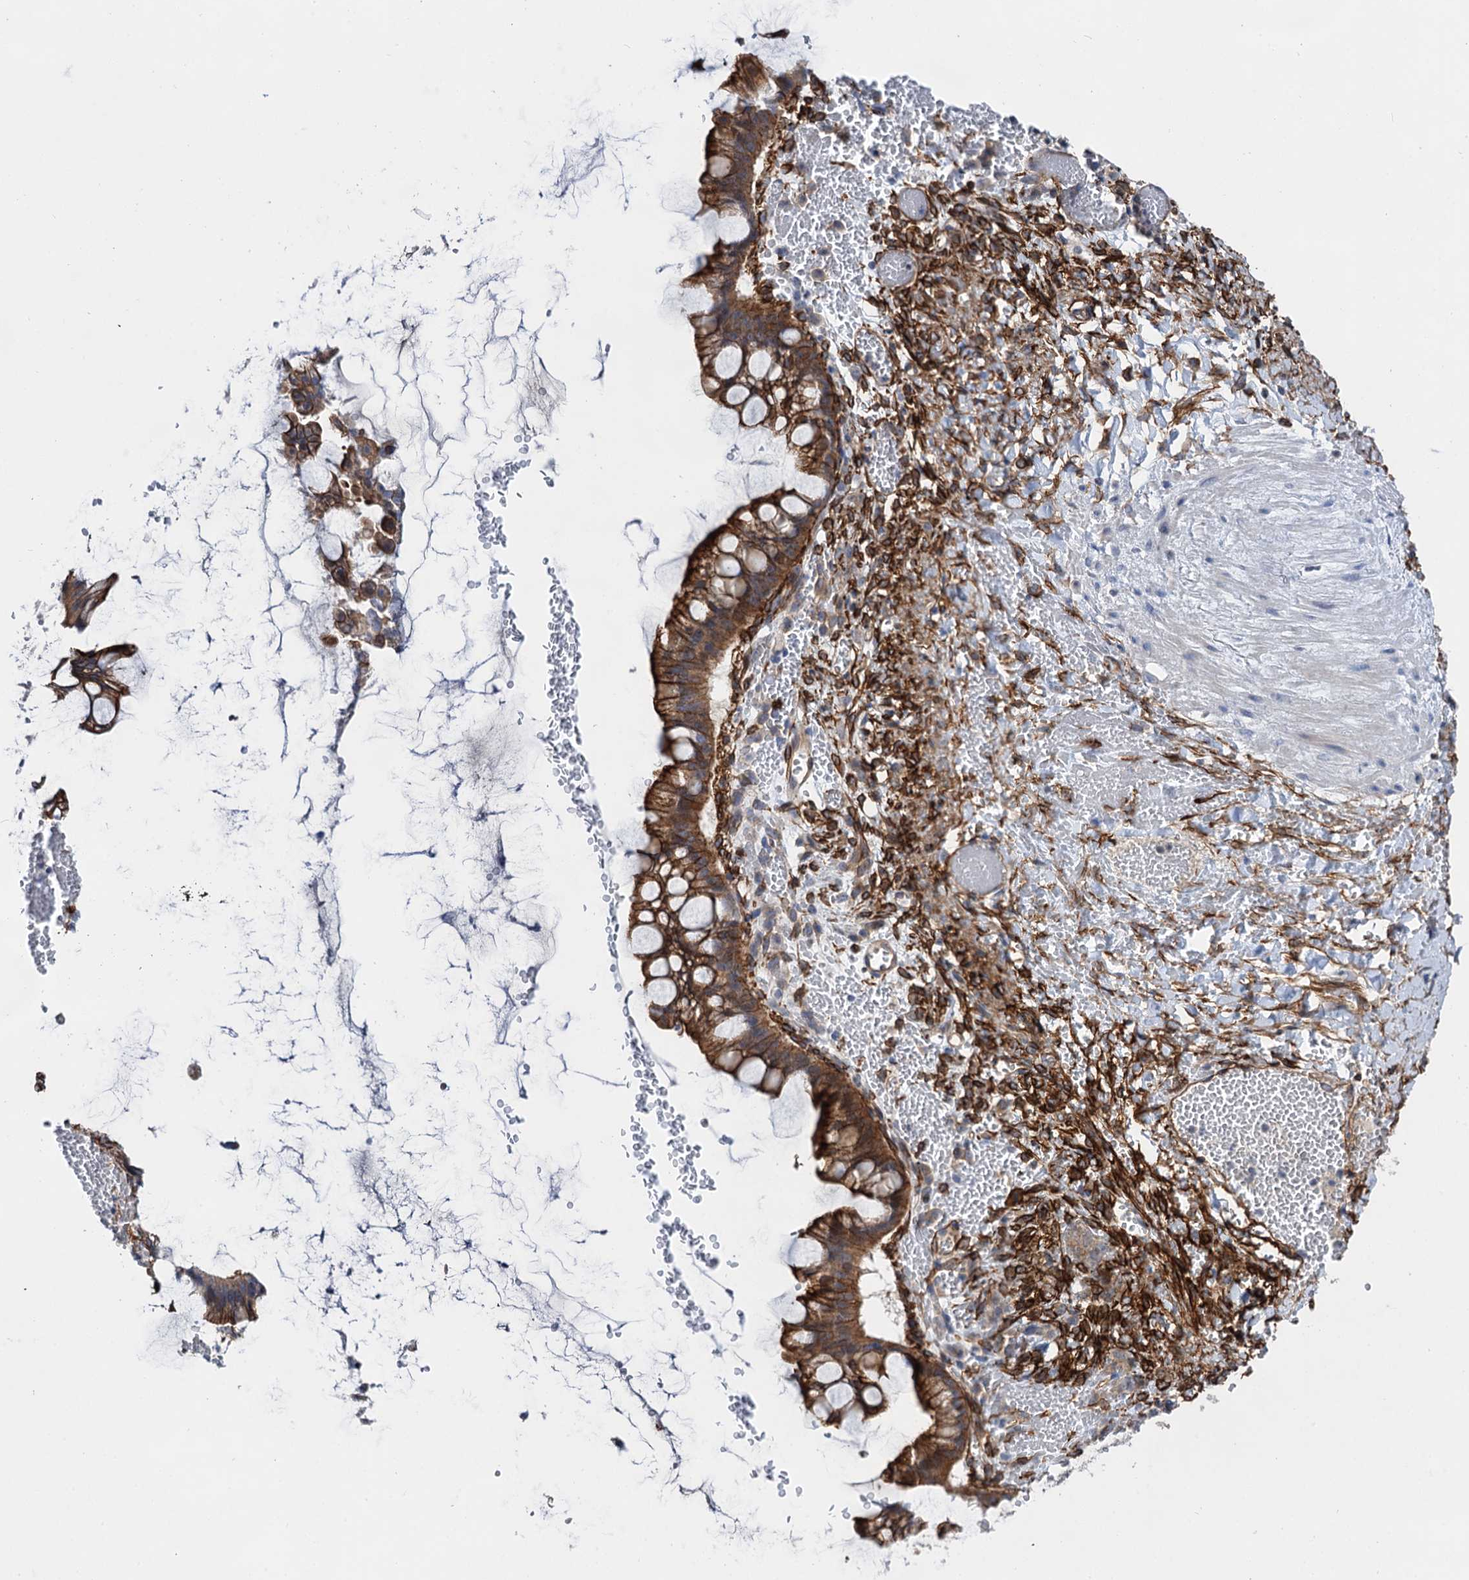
{"staining": {"intensity": "strong", "quantity": ">75%", "location": "cytoplasmic/membranous"}, "tissue": "ovarian cancer", "cell_type": "Tumor cells", "image_type": "cancer", "snomed": [{"axis": "morphology", "description": "Cystadenocarcinoma, mucinous, NOS"}, {"axis": "topography", "description": "Ovary"}], "caption": "Immunohistochemical staining of human ovarian mucinous cystadenocarcinoma demonstrates strong cytoplasmic/membranous protein staining in about >75% of tumor cells.", "gene": "ABLIM1", "patient": {"sex": "female", "age": 73}}